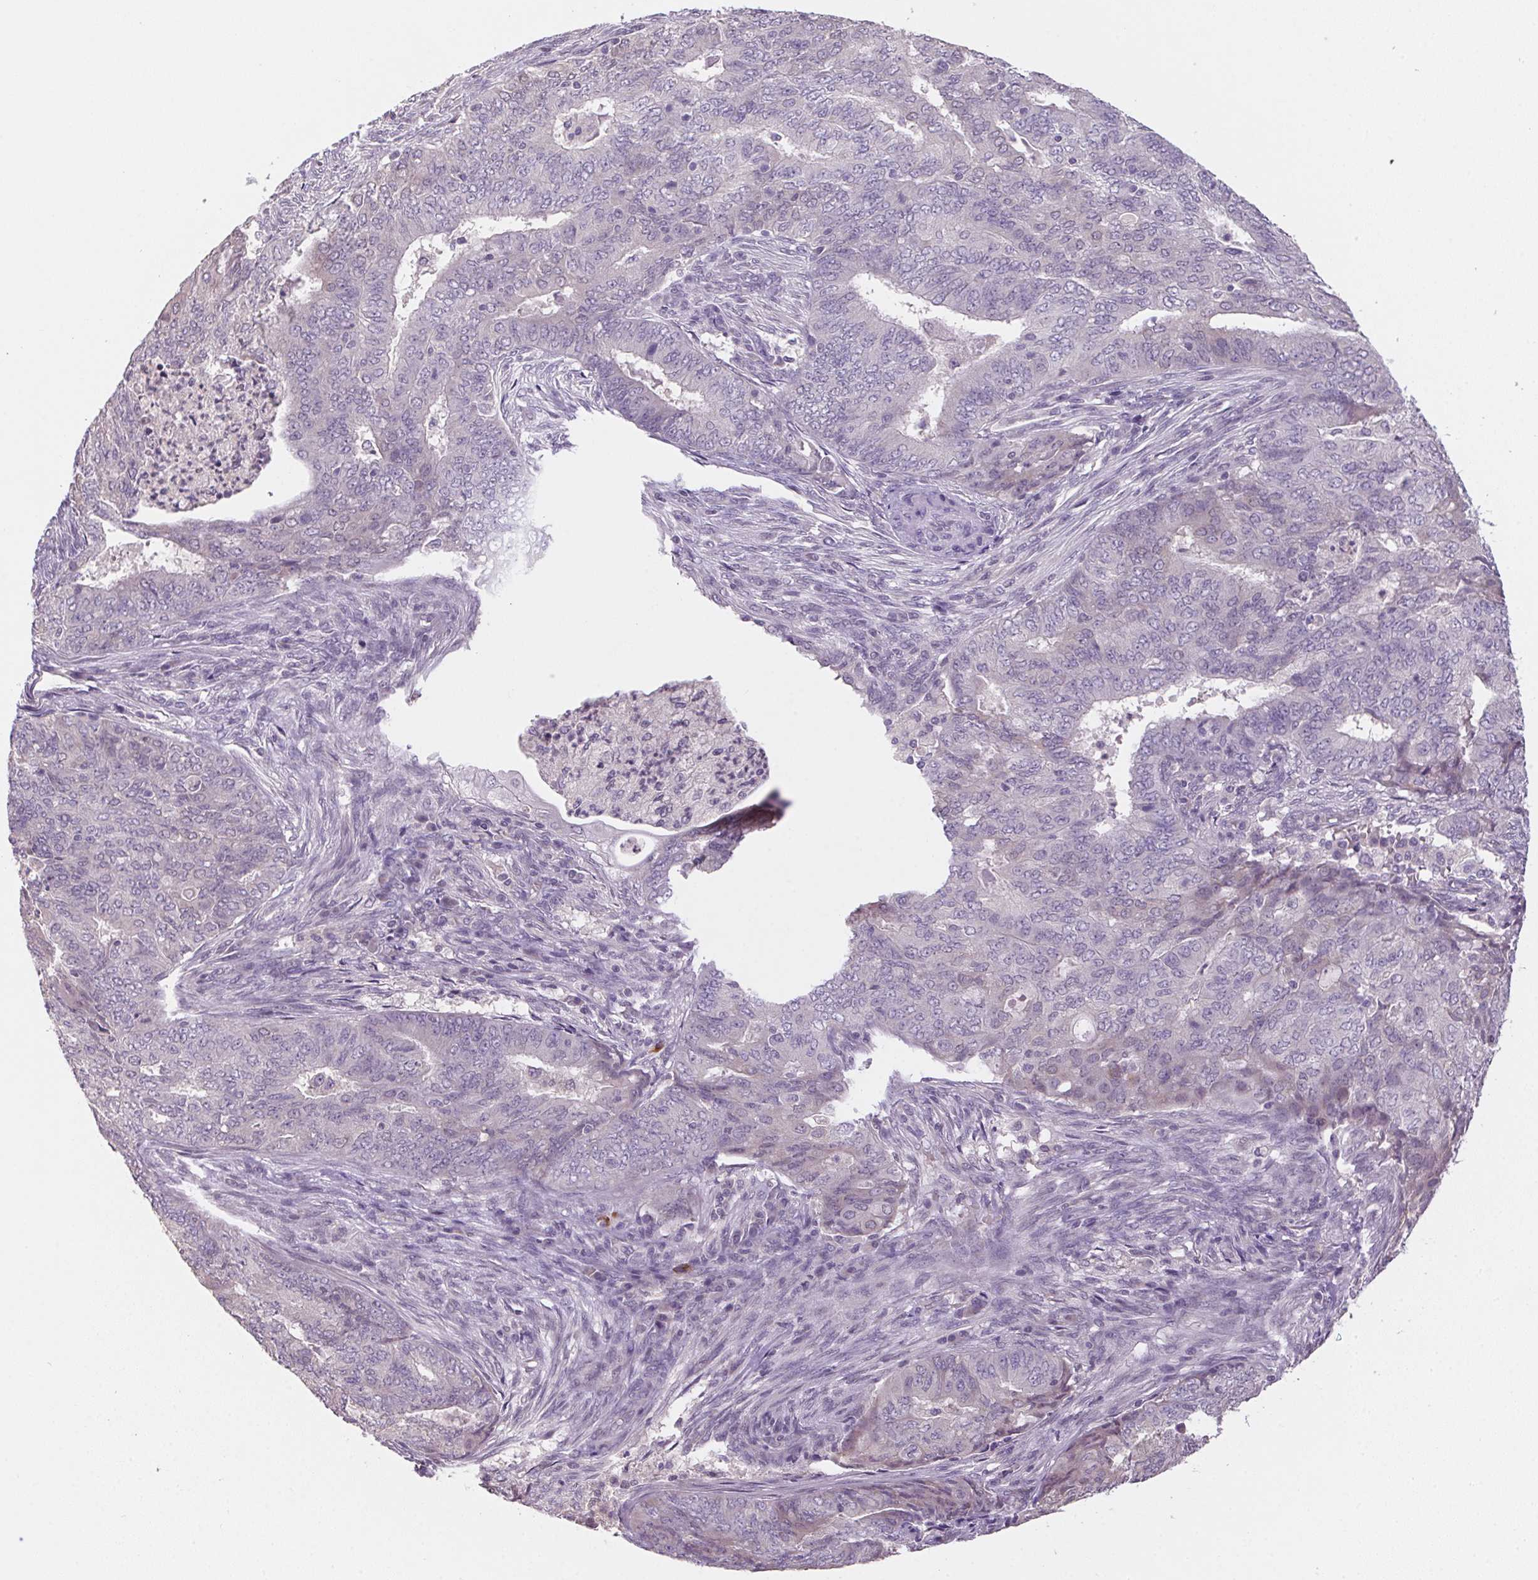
{"staining": {"intensity": "negative", "quantity": "none", "location": "none"}, "tissue": "endometrial cancer", "cell_type": "Tumor cells", "image_type": "cancer", "snomed": [{"axis": "morphology", "description": "Adenocarcinoma, NOS"}, {"axis": "topography", "description": "Endometrium"}], "caption": "This is an immunohistochemistry micrograph of human adenocarcinoma (endometrial). There is no expression in tumor cells.", "gene": "ALDH8A1", "patient": {"sex": "female", "age": 62}}